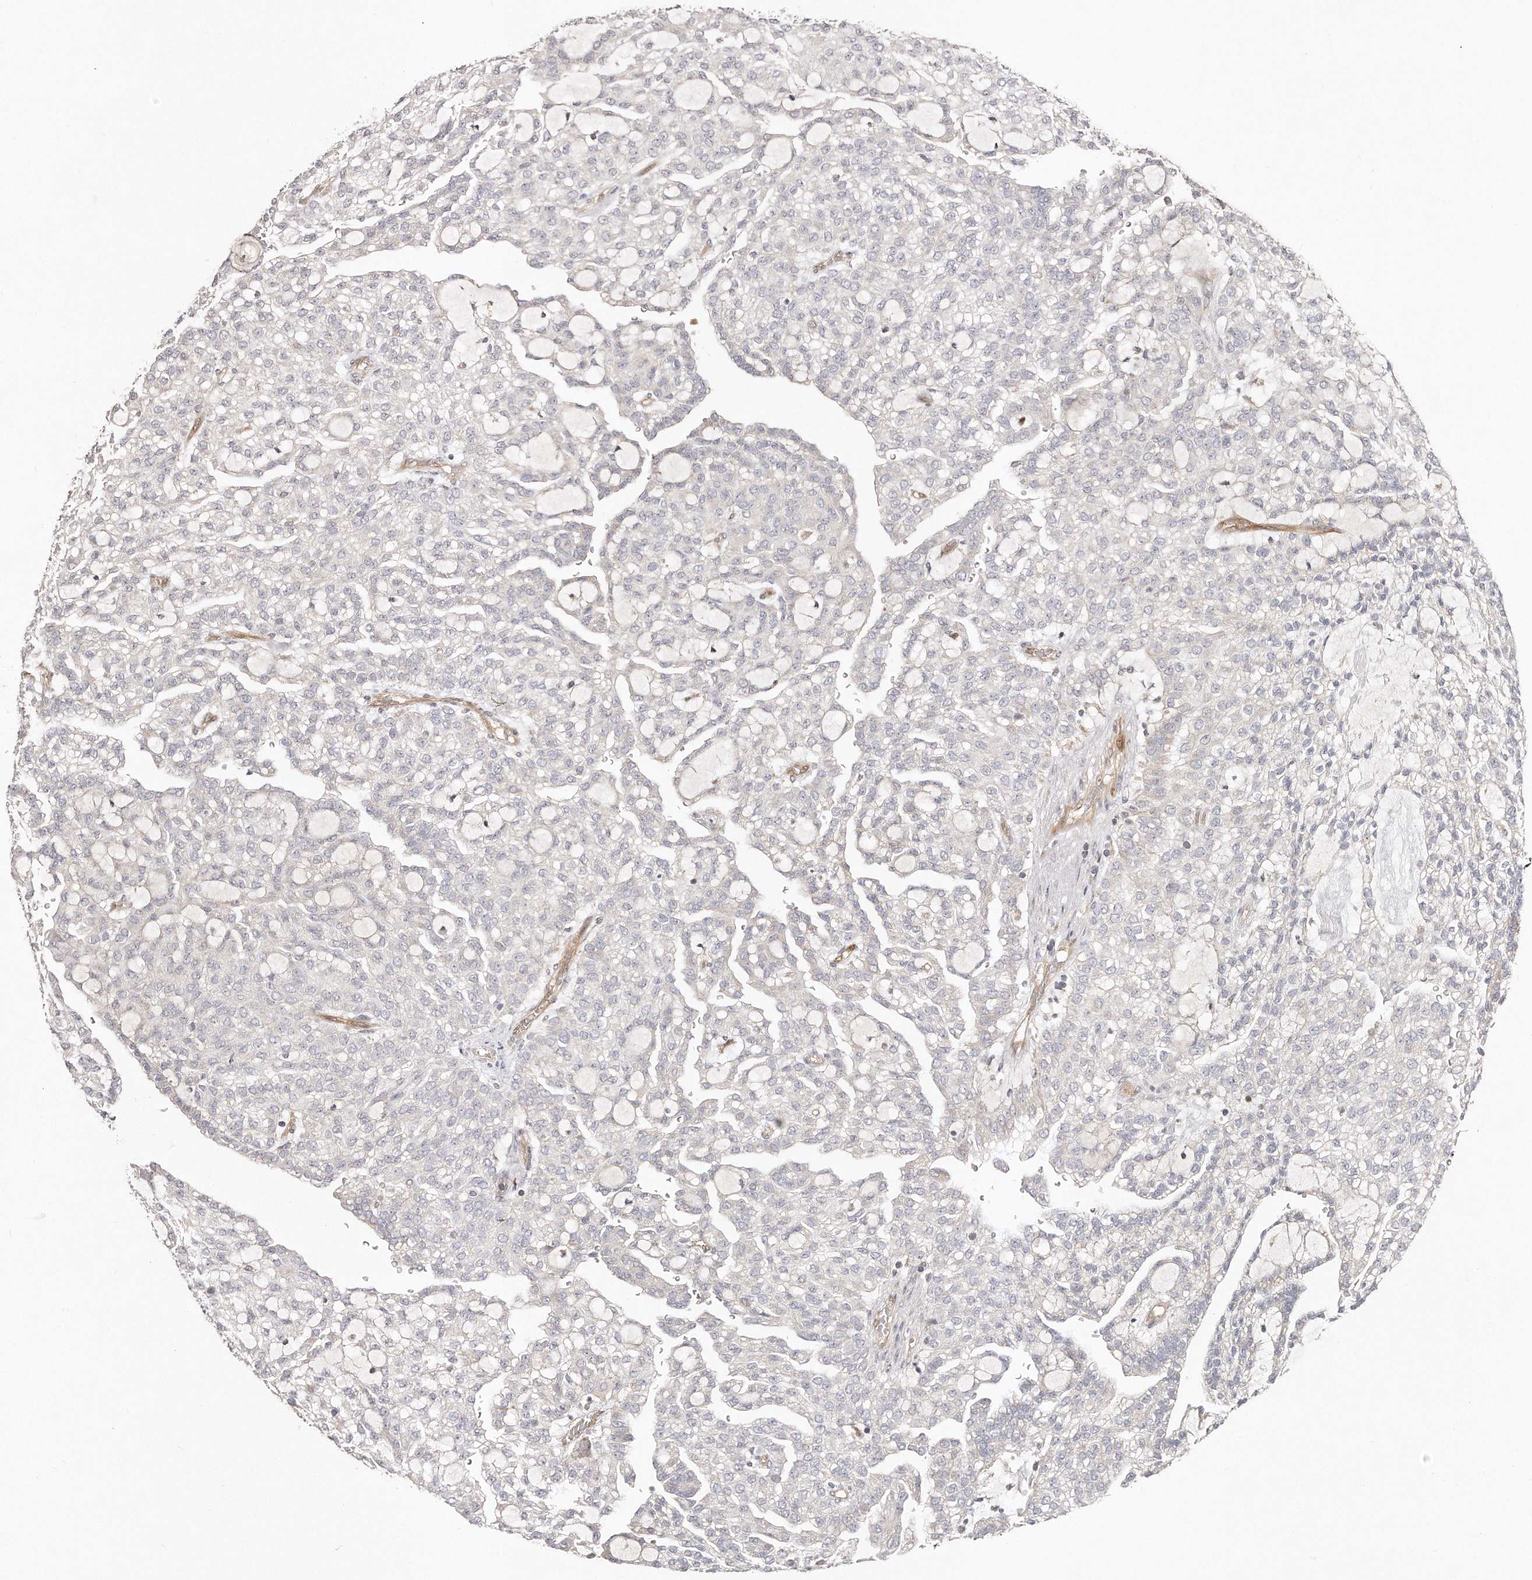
{"staining": {"intensity": "negative", "quantity": "none", "location": "none"}, "tissue": "renal cancer", "cell_type": "Tumor cells", "image_type": "cancer", "snomed": [{"axis": "morphology", "description": "Adenocarcinoma, NOS"}, {"axis": "topography", "description": "Kidney"}], "caption": "Immunohistochemistry micrograph of neoplastic tissue: adenocarcinoma (renal) stained with DAB (3,3'-diaminobenzidine) shows no significant protein expression in tumor cells.", "gene": "GBP4", "patient": {"sex": "male", "age": 63}}